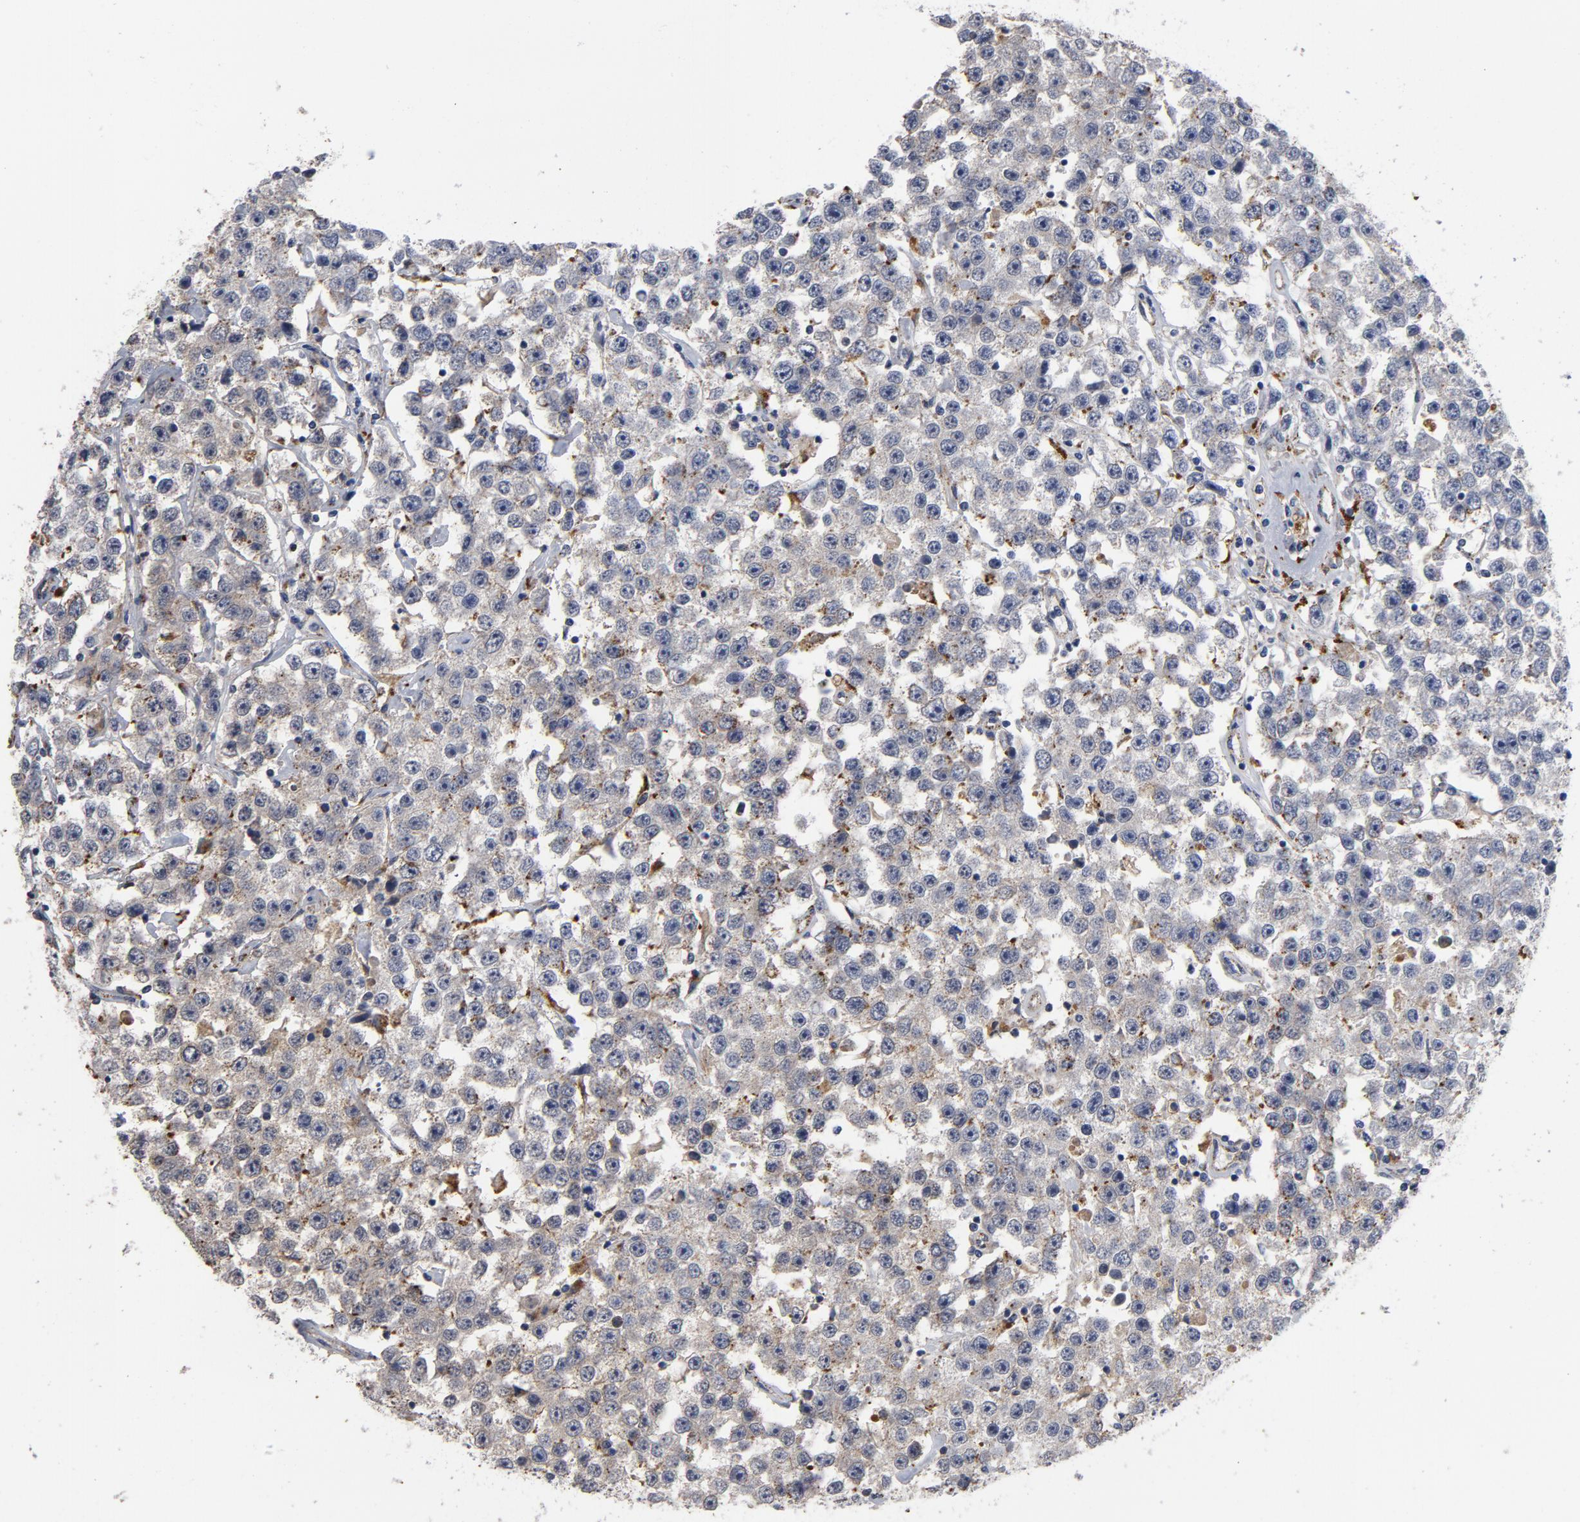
{"staining": {"intensity": "moderate", "quantity": "25%-75%", "location": "cytoplasmic/membranous"}, "tissue": "testis cancer", "cell_type": "Tumor cells", "image_type": "cancer", "snomed": [{"axis": "morphology", "description": "Seminoma, NOS"}, {"axis": "topography", "description": "Testis"}], "caption": "Human testis cancer (seminoma) stained with a brown dye reveals moderate cytoplasmic/membranous positive positivity in about 25%-75% of tumor cells.", "gene": "AKT2", "patient": {"sex": "male", "age": 52}}